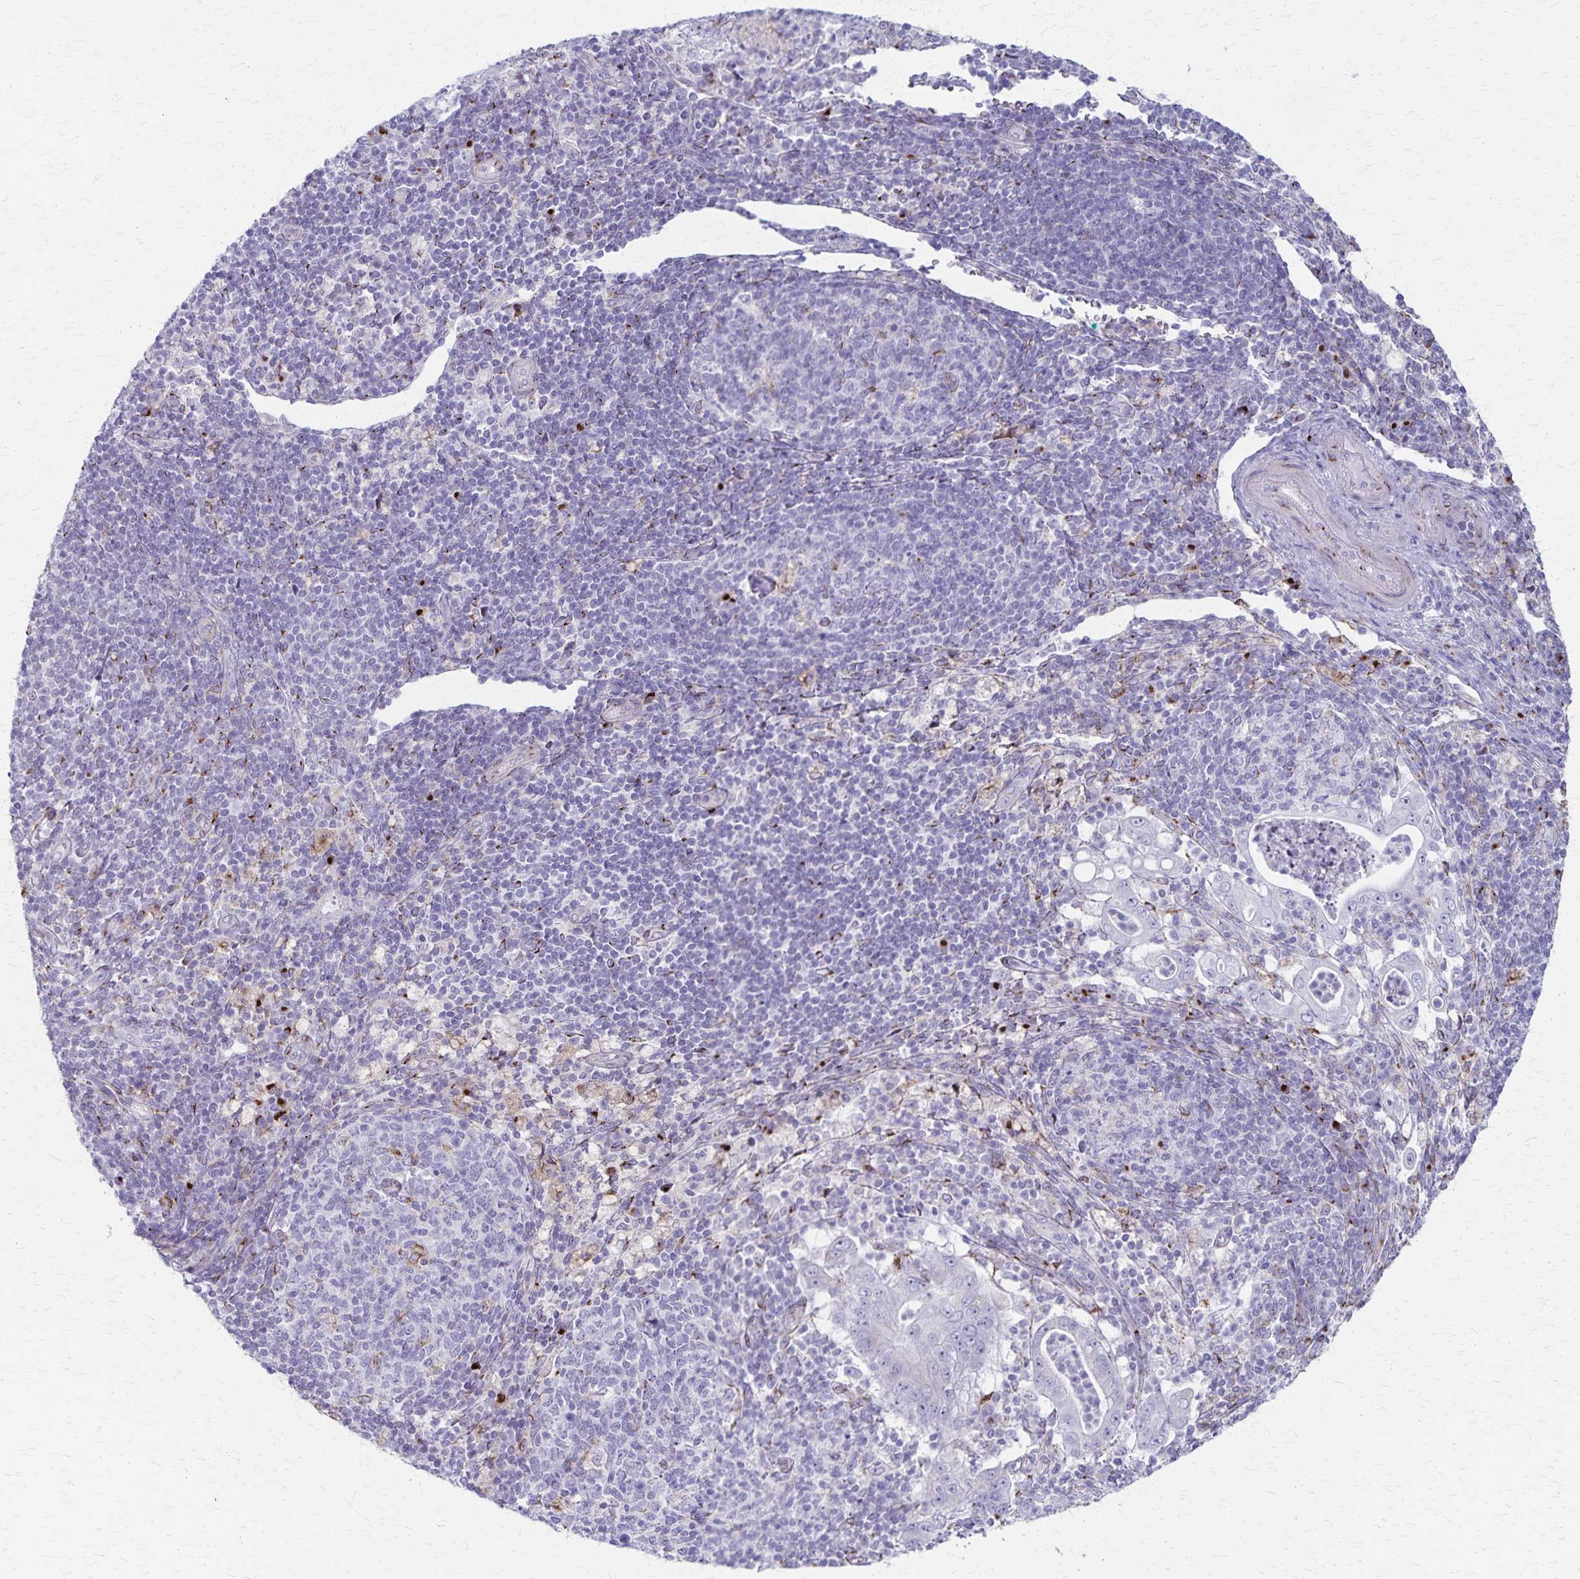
{"staining": {"intensity": "negative", "quantity": "none", "location": "none"}, "tissue": "pancreatic cancer", "cell_type": "Tumor cells", "image_type": "cancer", "snomed": [{"axis": "morphology", "description": "Adenocarcinoma, NOS"}, {"axis": "topography", "description": "Pancreas"}], "caption": "DAB immunohistochemical staining of pancreatic adenocarcinoma exhibits no significant staining in tumor cells.", "gene": "MCFD2", "patient": {"sex": "male", "age": 71}}